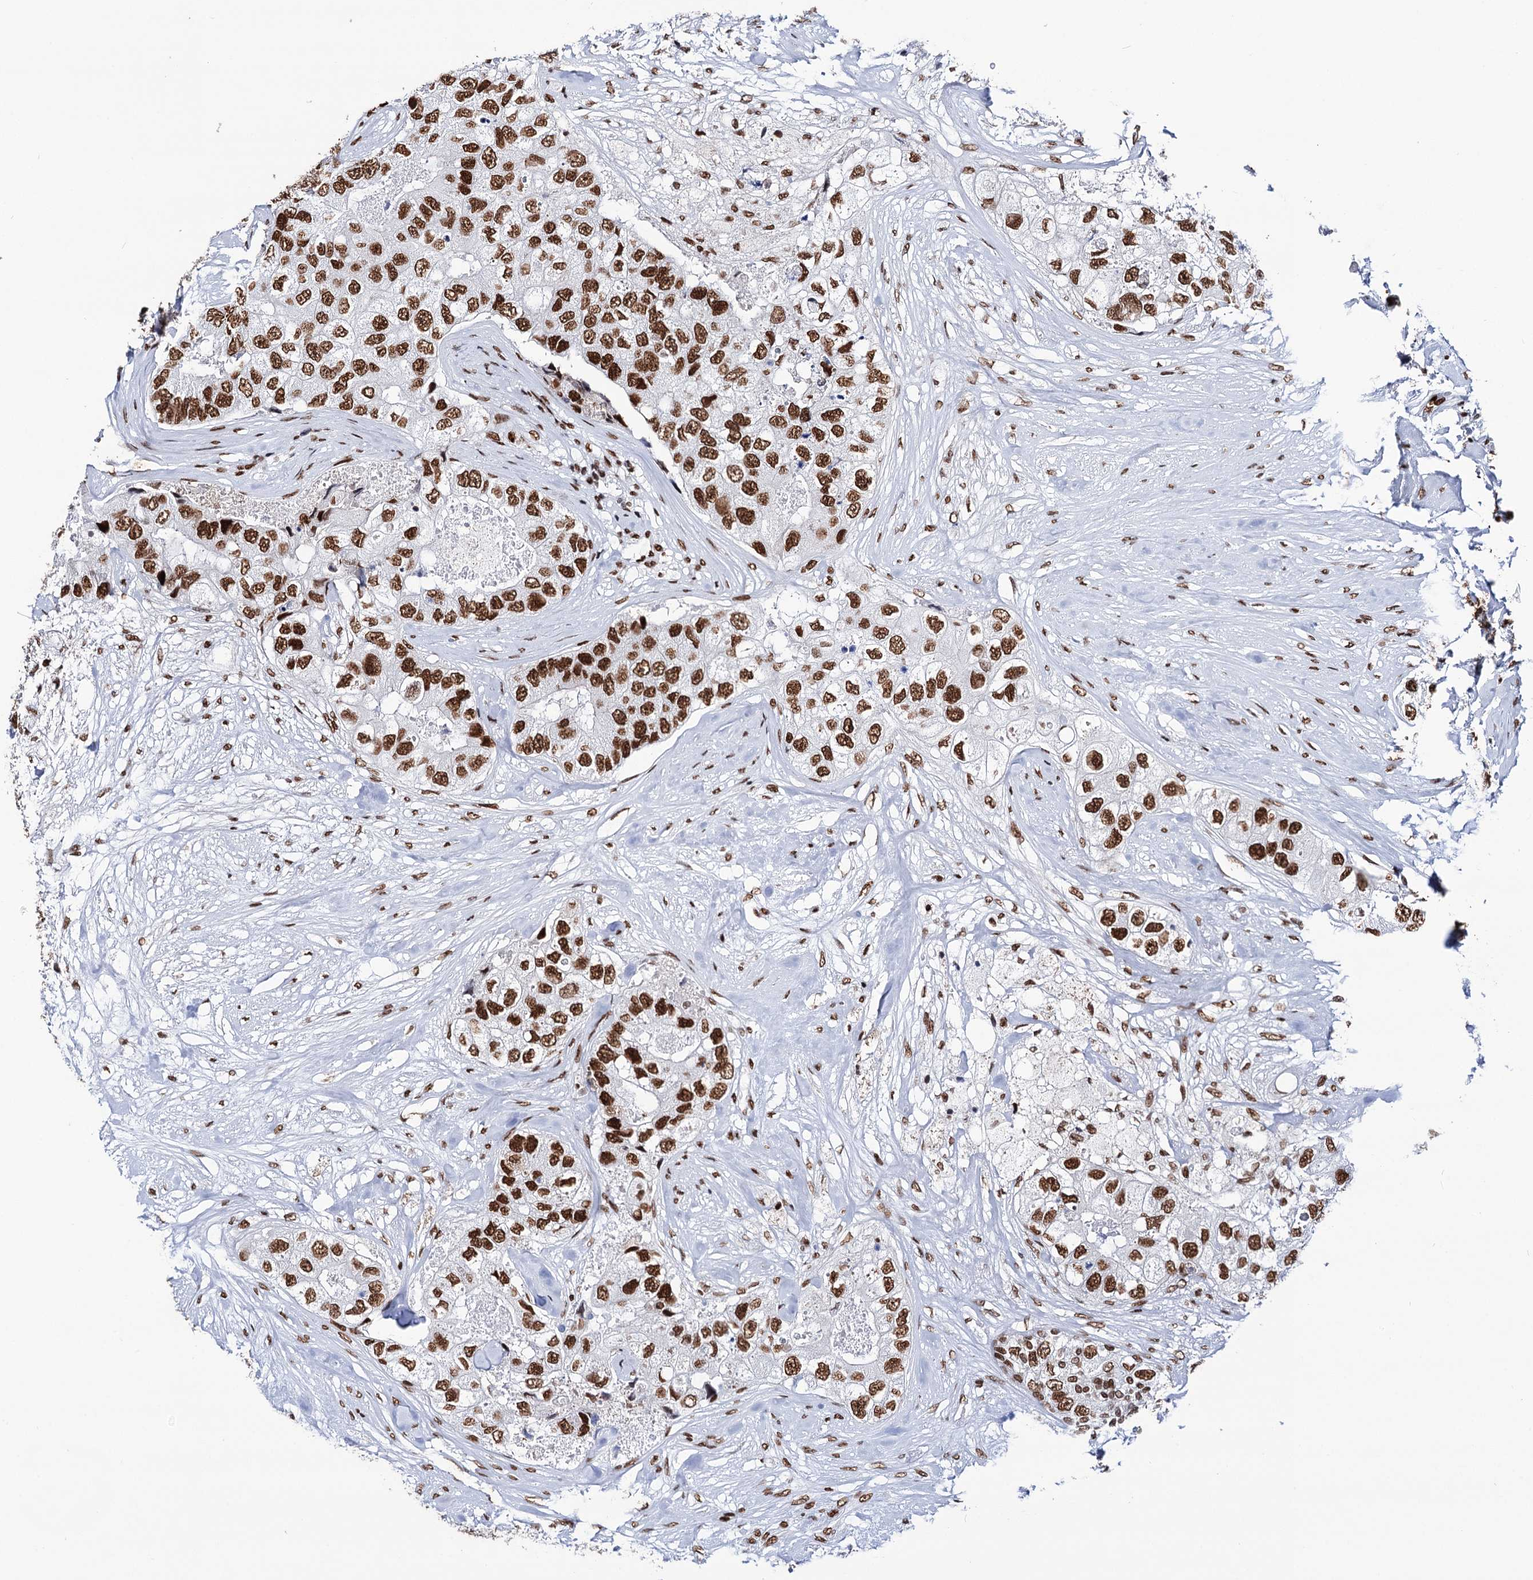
{"staining": {"intensity": "strong", "quantity": ">75%", "location": "nuclear"}, "tissue": "breast cancer", "cell_type": "Tumor cells", "image_type": "cancer", "snomed": [{"axis": "morphology", "description": "Duct carcinoma"}, {"axis": "topography", "description": "Breast"}], "caption": "Immunohistochemistry (IHC) photomicrograph of human infiltrating ductal carcinoma (breast) stained for a protein (brown), which shows high levels of strong nuclear positivity in about >75% of tumor cells.", "gene": "MATR3", "patient": {"sex": "female", "age": 62}}